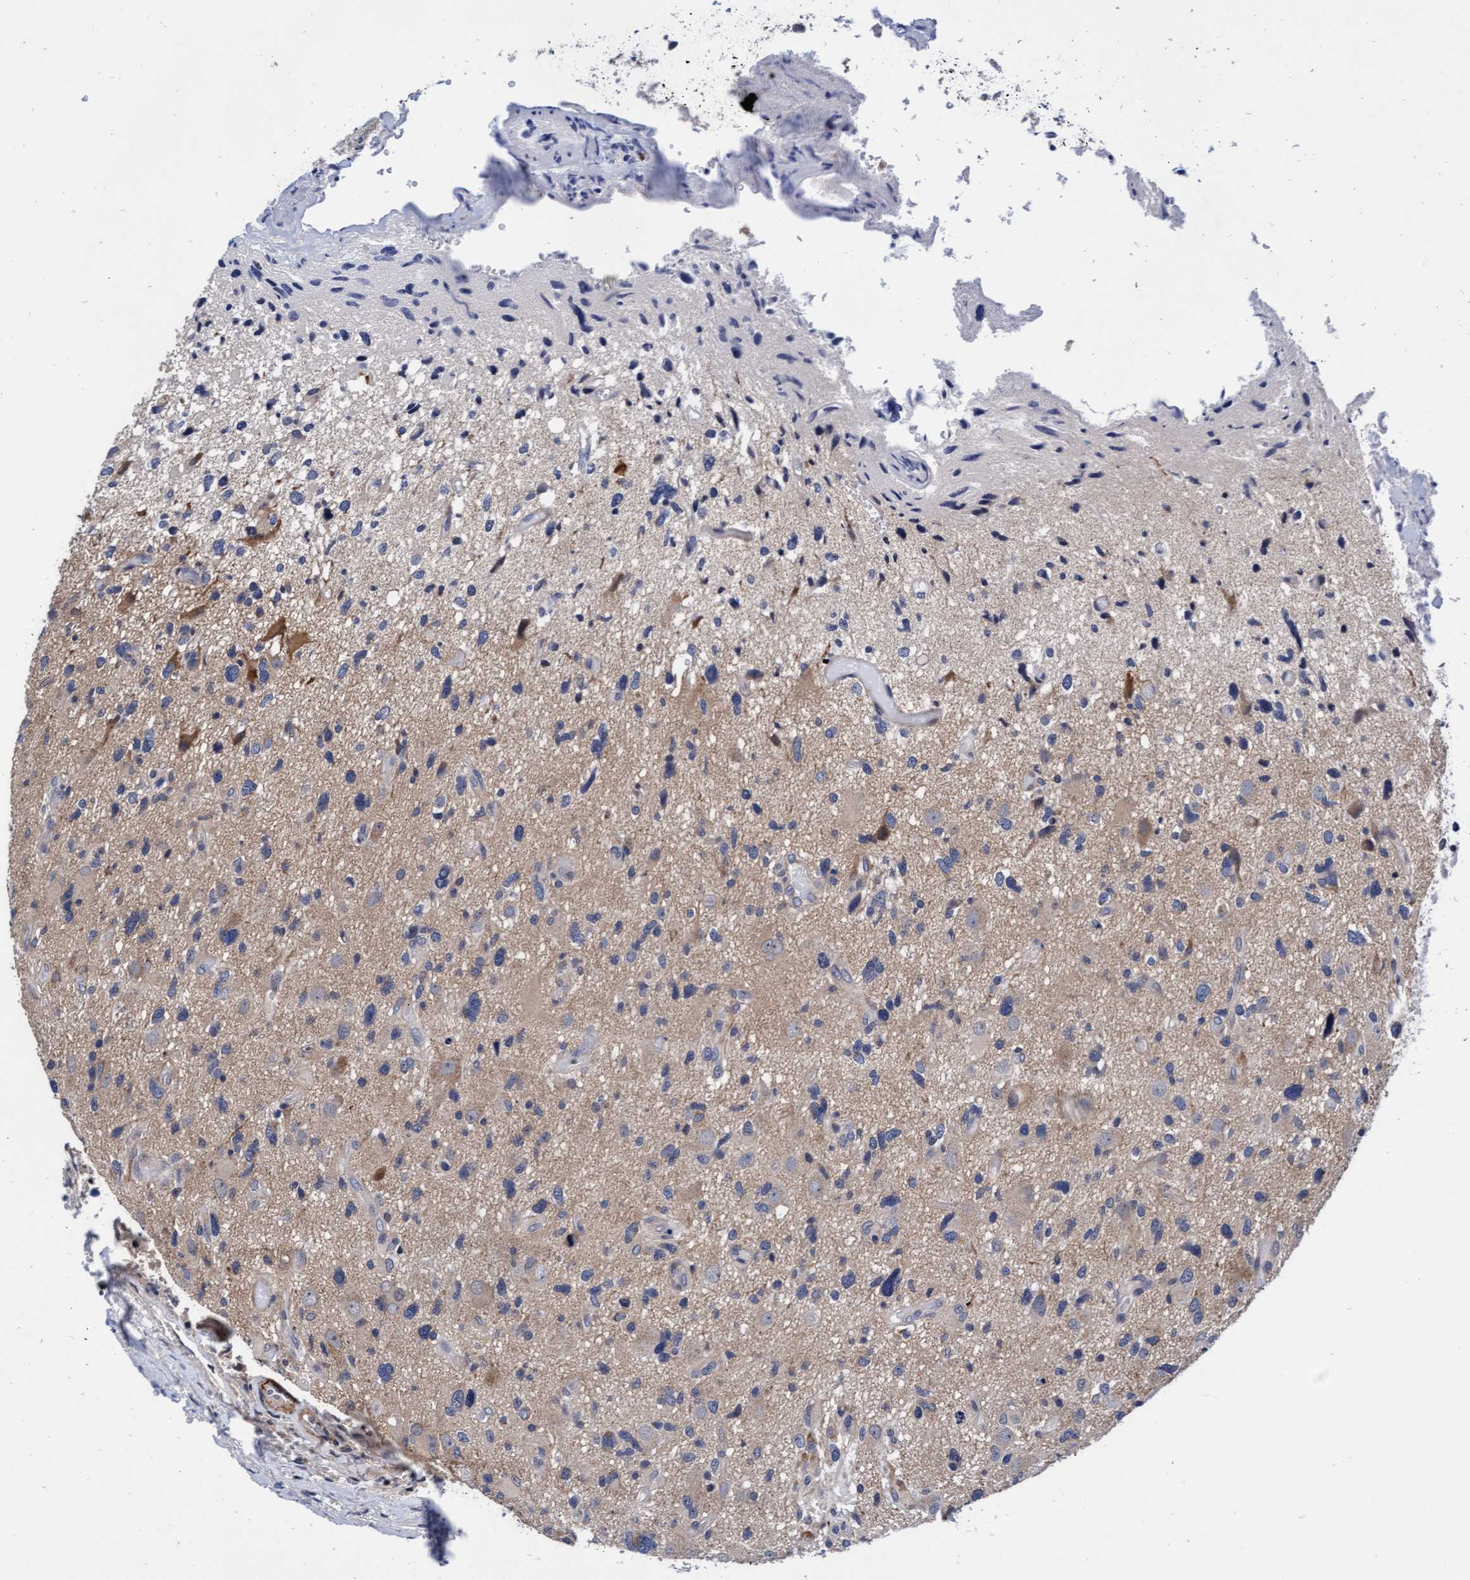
{"staining": {"intensity": "negative", "quantity": "none", "location": "none"}, "tissue": "glioma", "cell_type": "Tumor cells", "image_type": "cancer", "snomed": [{"axis": "morphology", "description": "Glioma, malignant, High grade"}, {"axis": "topography", "description": "Brain"}], "caption": "Protein analysis of malignant high-grade glioma displays no significant staining in tumor cells.", "gene": "EFCAB13", "patient": {"sex": "male", "age": 33}}